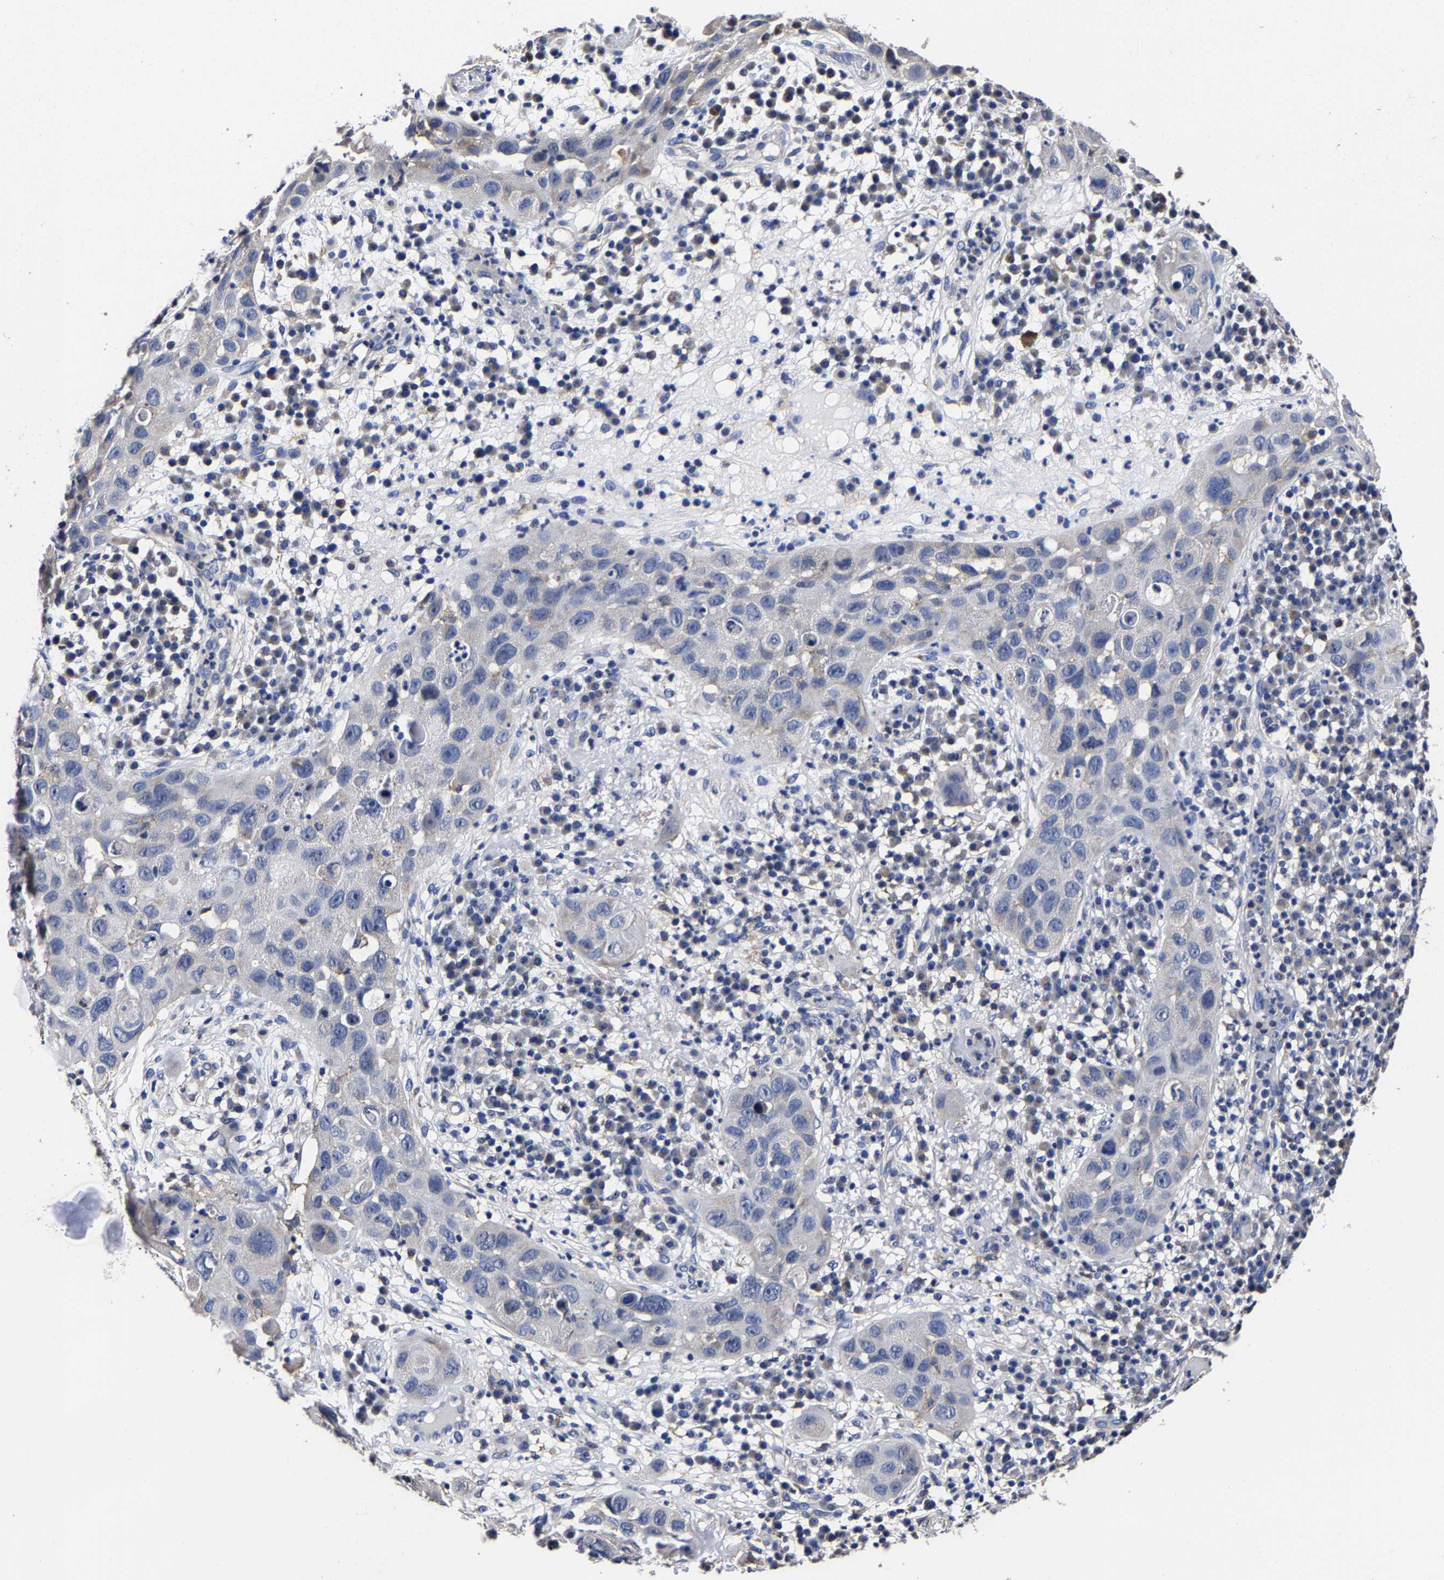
{"staining": {"intensity": "negative", "quantity": "none", "location": "none"}, "tissue": "skin cancer", "cell_type": "Tumor cells", "image_type": "cancer", "snomed": [{"axis": "morphology", "description": "Squamous cell carcinoma in situ, NOS"}, {"axis": "morphology", "description": "Squamous cell carcinoma, NOS"}, {"axis": "topography", "description": "Skin"}], "caption": "Immunohistochemical staining of squamous cell carcinoma in situ (skin) displays no significant positivity in tumor cells.", "gene": "AASS", "patient": {"sex": "male", "age": 93}}